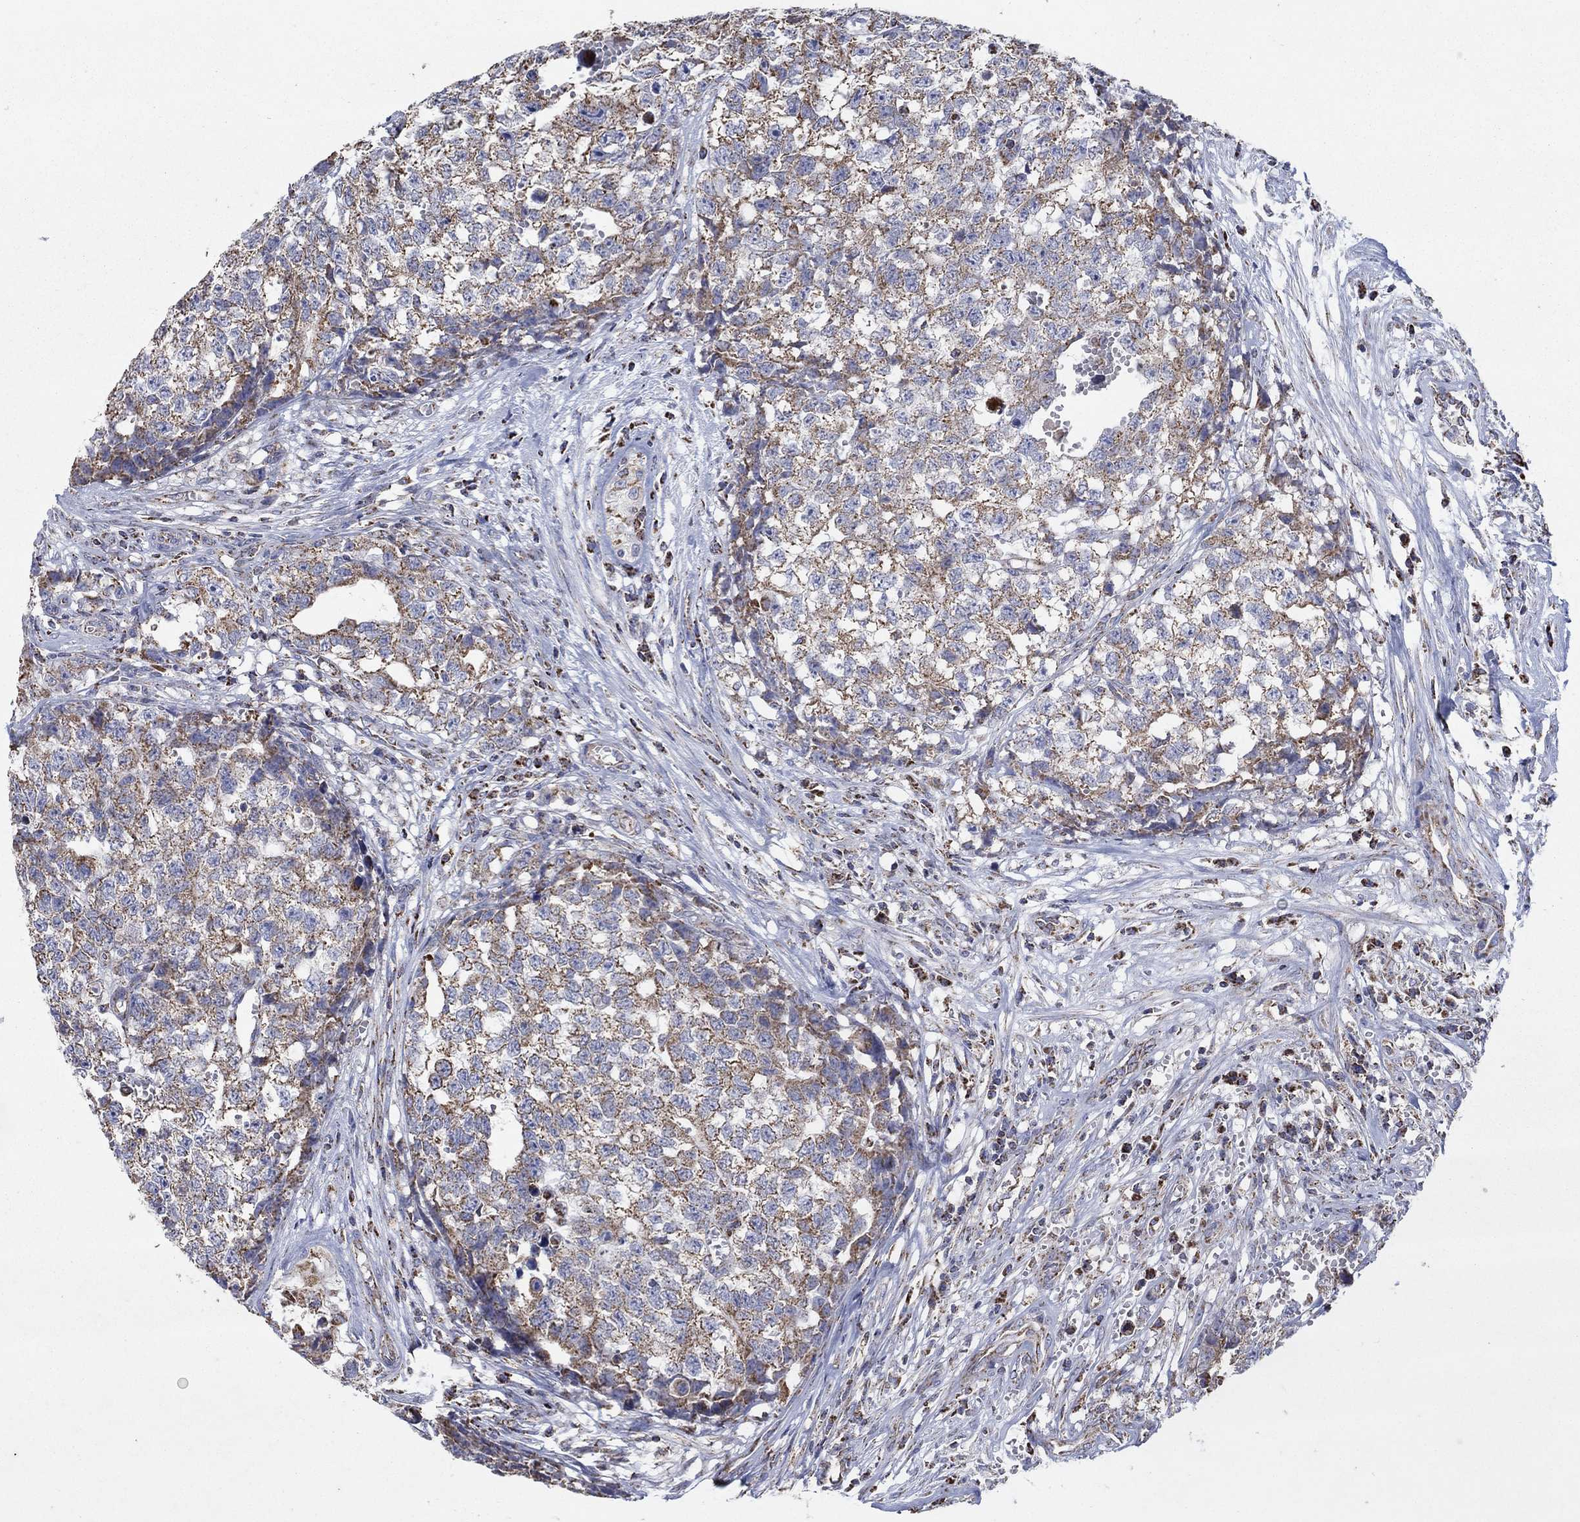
{"staining": {"intensity": "moderate", "quantity": ">75%", "location": "cytoplasmic/membranous"}, "tissue": "testis cancer", "cell_type": "Tumor cells", "image_type": "cancer", "snomed": [{"axis": "morphology", "description": "Seminoma, NOS"}, {"axis": "morphology", "description": "Carcinoma, Embryonal, NOS"}, {"axis": "topography", "description": "Testis"}], "caption": "Protein expression analysis of human testis cancer (embryonal carcinoma) reveals moderate cytoplasmic/membranous positivity in approximately >75% of tumor cells. The protein is shown in brown color, while the nuclei are stained blue.", "gene": "C9orf85", "patient": {"sex": "male", "age": 22}}